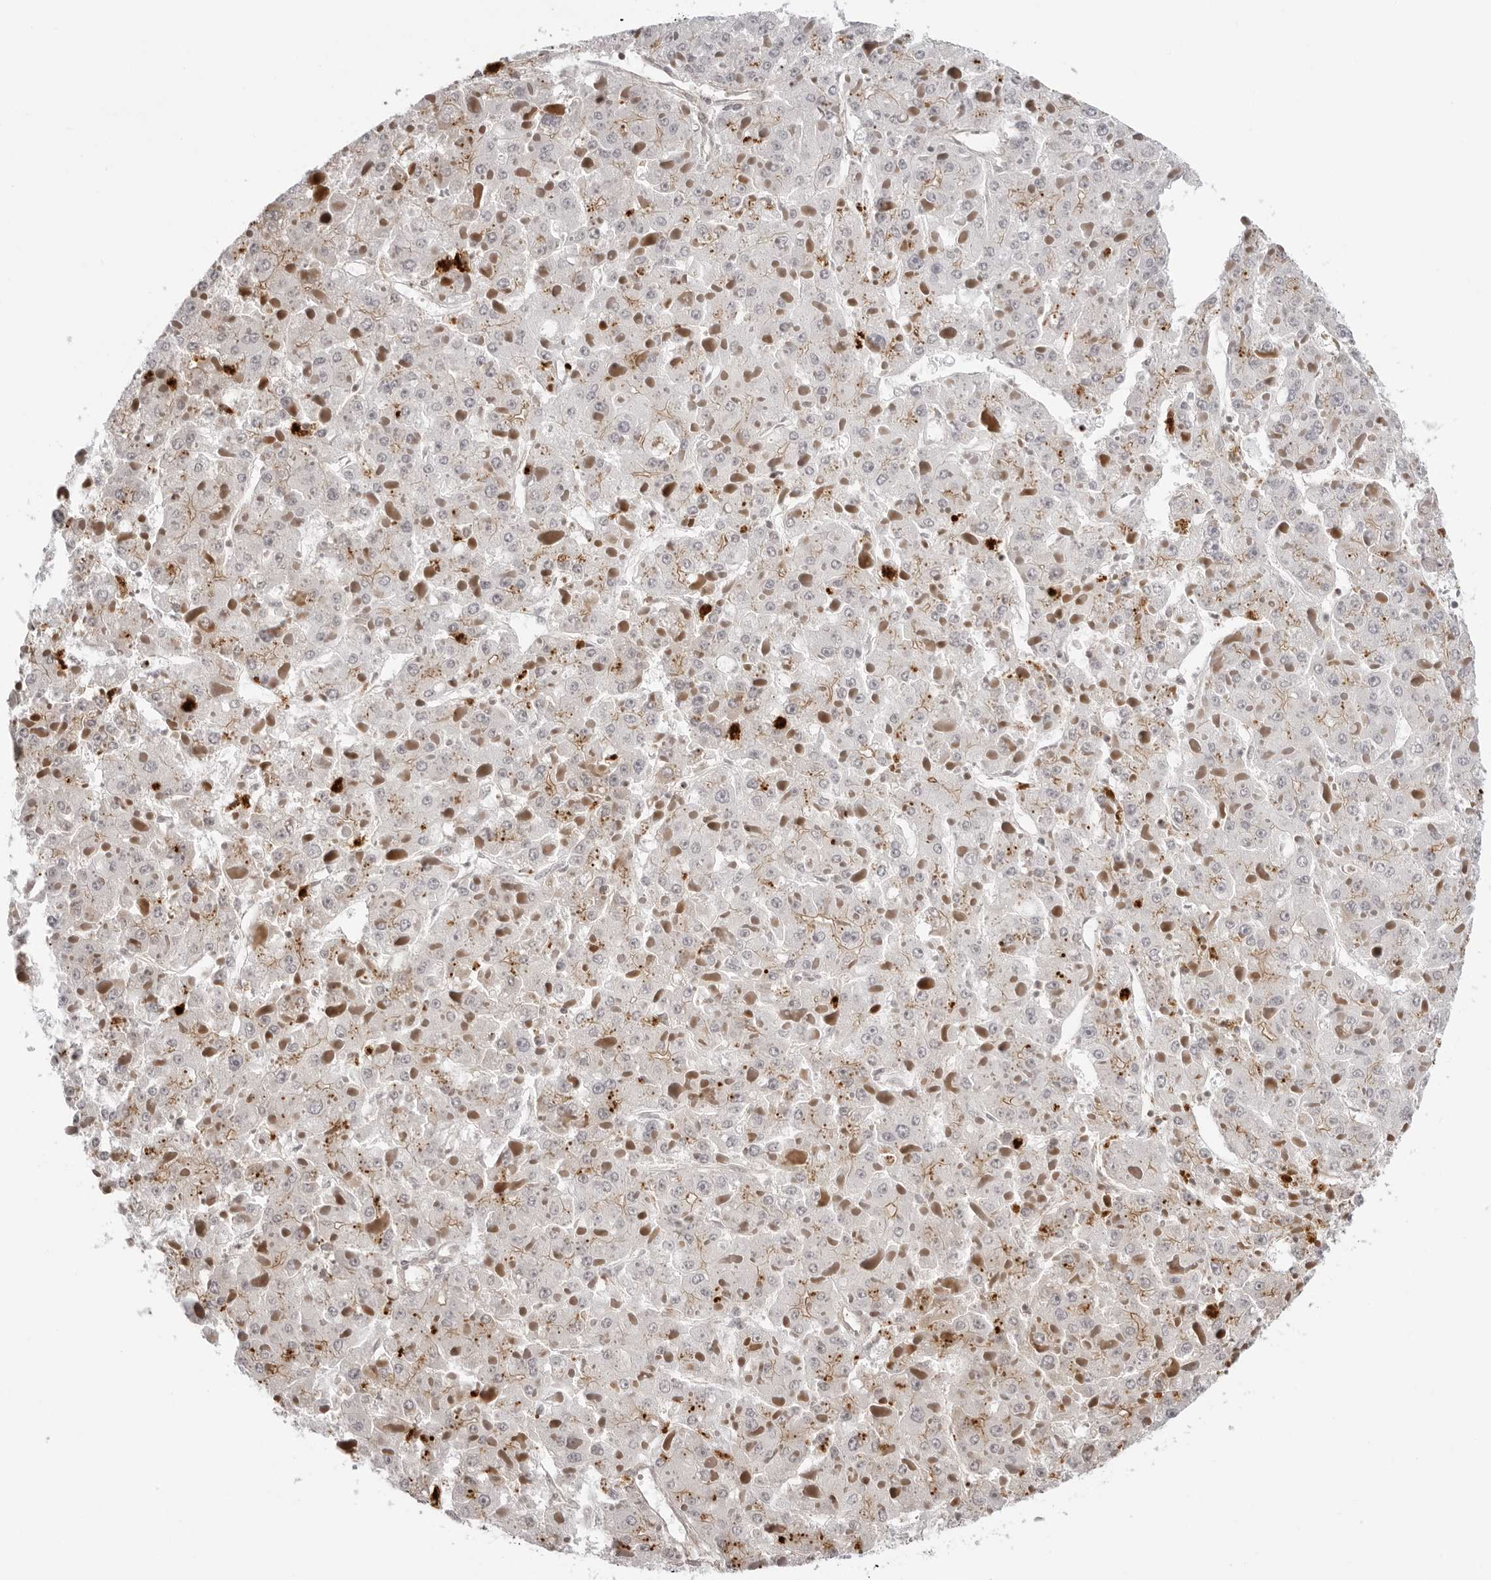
{"staining": {"intensity": "weak", "quantity": "<25%", "location": "cytoplasmic/membranous"}, "tissue": "liver cancer", "cell_type": "Tumor cells", "image_type": "cancer", "snomed": [{"axis": "morphology", "description": "Carcinoma, Hepatocellular, NOS"}, {"axis": "topography", "description": "Liver"}], "caption": "High magnification brightfield microscopy of liver hepatocellular carcinoma stained with DAB (3,3'-diaminobenzidine) (brown) and counterstained with hematoxylin (blue): tumor cells show no significant positivity.", "gene": "UNK", "patient": {"sex": "female", "age": 73}}